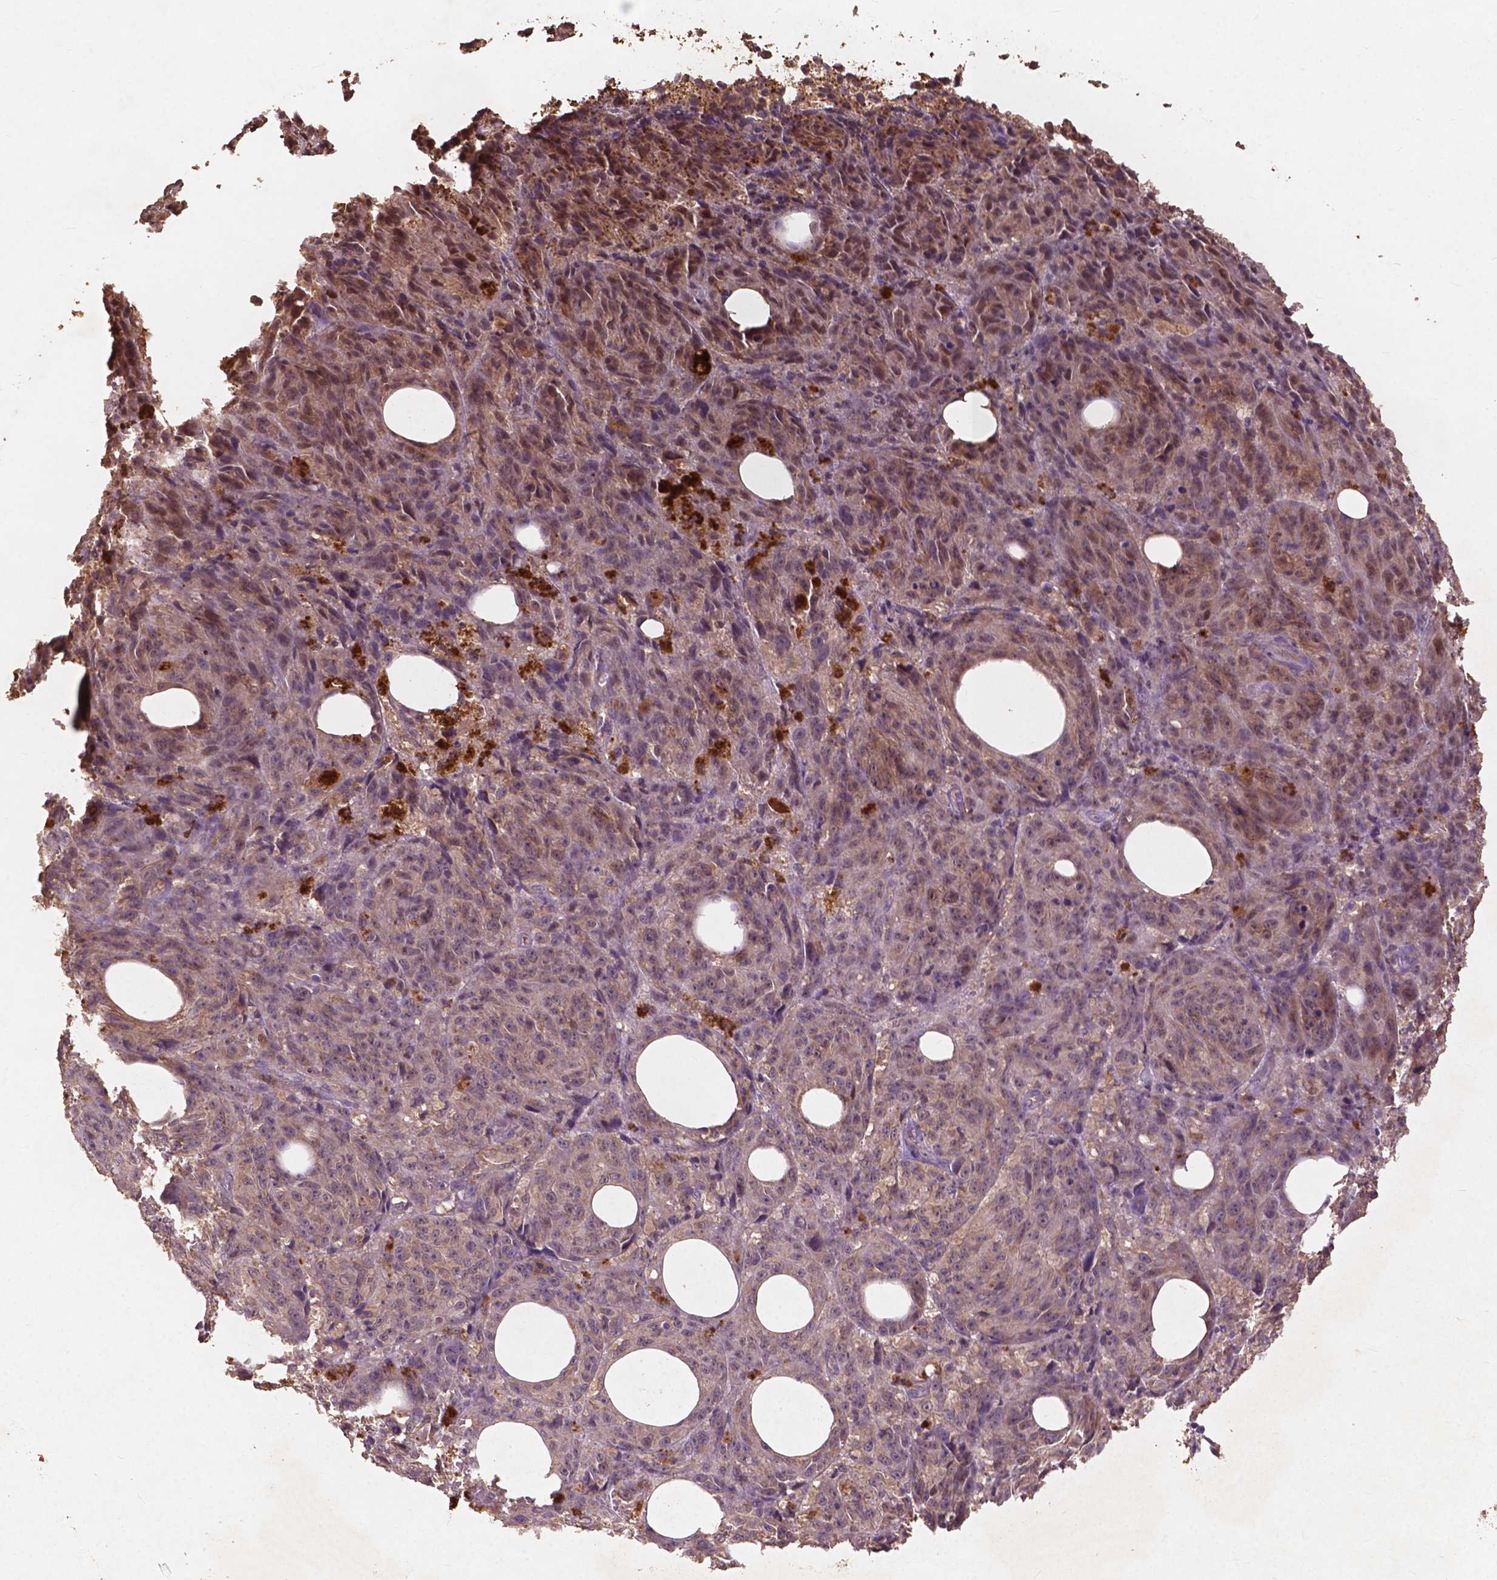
{"staining": {"intensity": "moderate", "quantity": ">75%", "location": "cytoplasmic/membranous"}, "tissue": "melanoma", "cell_type": "Tumor cells", "image_type": "cancer", "snomed": [{"axis": "morphology", "description": "Malignant melanoma, NOS"}, {"axis": "topography", "description": "Skin"}], "caption": "Immunohistochemical staining of human melanoma reveals medium levels of moderate cytoplasmic/membranous protein expression in approximately >75% of tumor cells.", "gene": "ST6GALNAC5", "patient": {"sex": "female", "age": 34}}